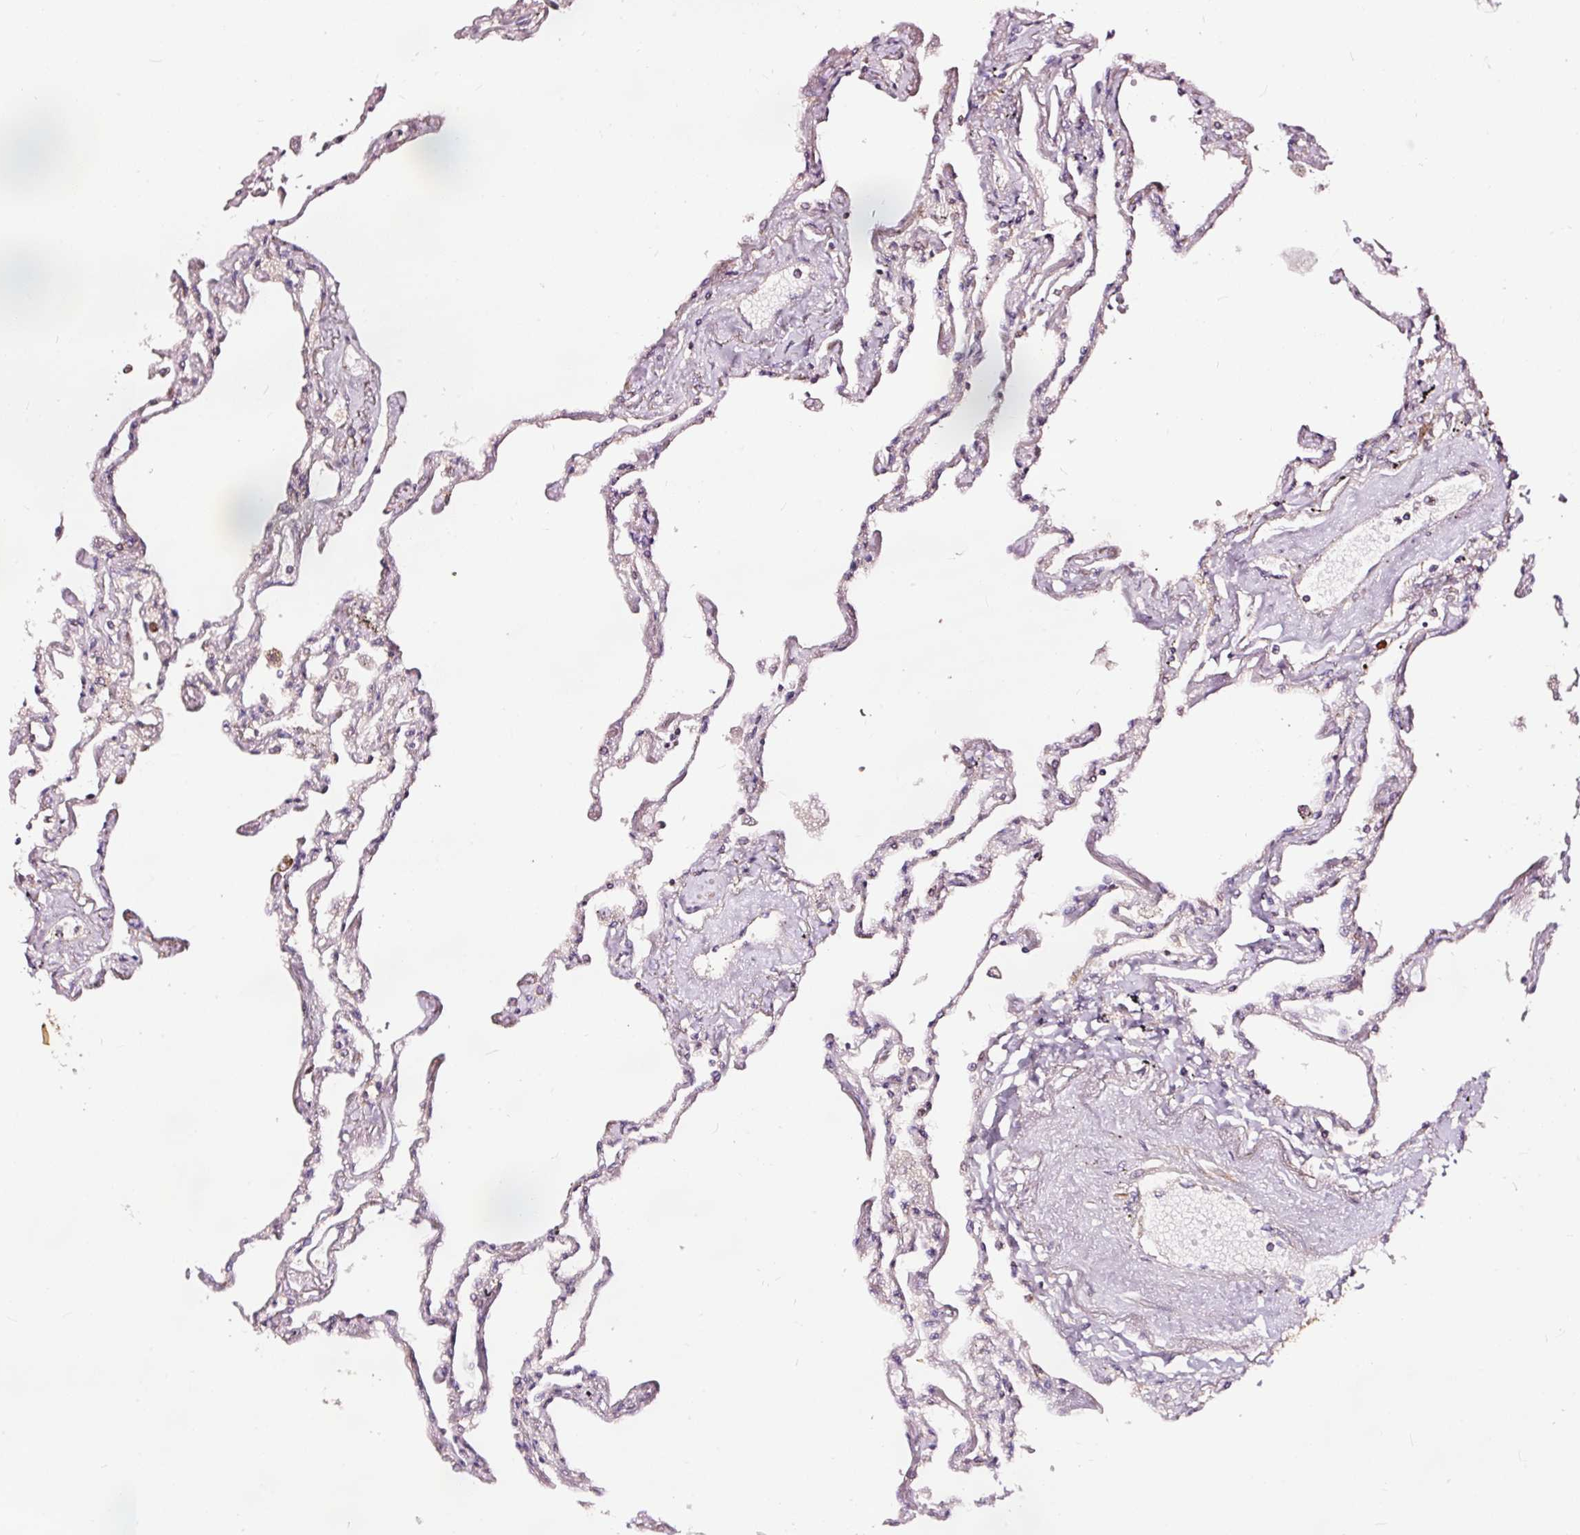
{"staining": {"intensity": "moderate", "quantity": "<25%", "location": "cytoplasmic/membranous"}, "tissue": "lung", "cell_type": "Alveolar cells", "image_type": "normal", "snomed": [{"axis": "morphology", "description": "Normal tissue, NOS"}, {"axis": "topography", "description": "Lung"}], "caption": "A brown stain shows moderate cytoplasmic/membranous positivity of a protein in alveolar cells of normal lung. The staining was performed using DAB (3,3'-diaminobenzidine) to visualize the protein expression in brown, while the nuclei were stained in blue with hematoxylin (Magnification: 20x).", "gene": "TPM1", "patient": {"sex": "female", "age": 67}}